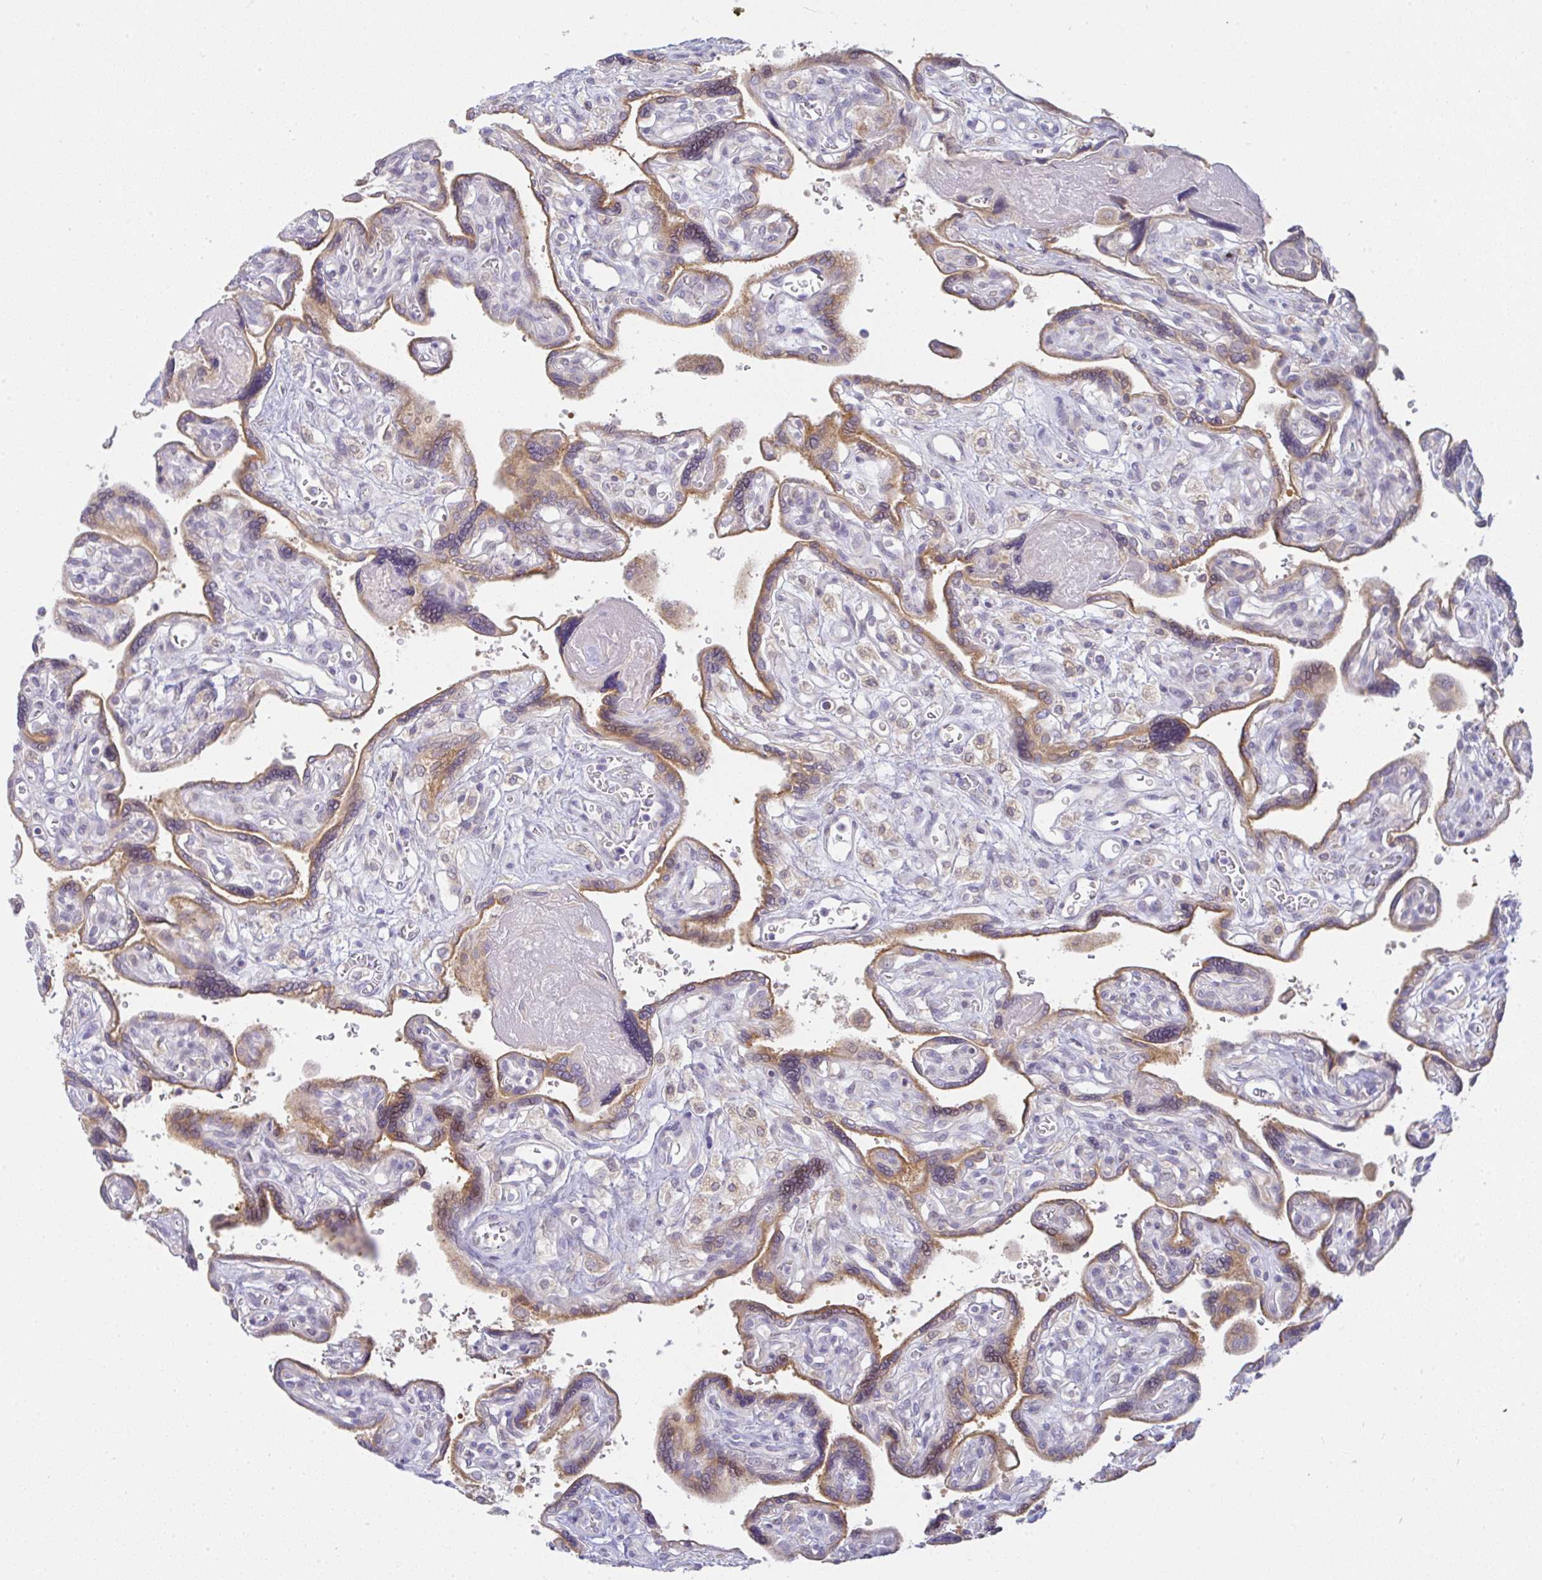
{"staining": {"intensity": "strong", "quantity": ">75%", "location": "cytoplasmic/membranous"}, "tissue": "placenta", "cell_type": "Trophoblastic cells", "image_type": "normal", "snomed": [{"axis": "morphology", "description": "Normal tissue, NOS"}, {"axis": "topography", "description": "Placenta"}], "caption": "The immunohistochemical stain shows strong cytoplasmic/membranous expression in trophoblastic cells of benign placenta.", "gene": "DERL2", "patient": {"sex": "female", "age": 39}}